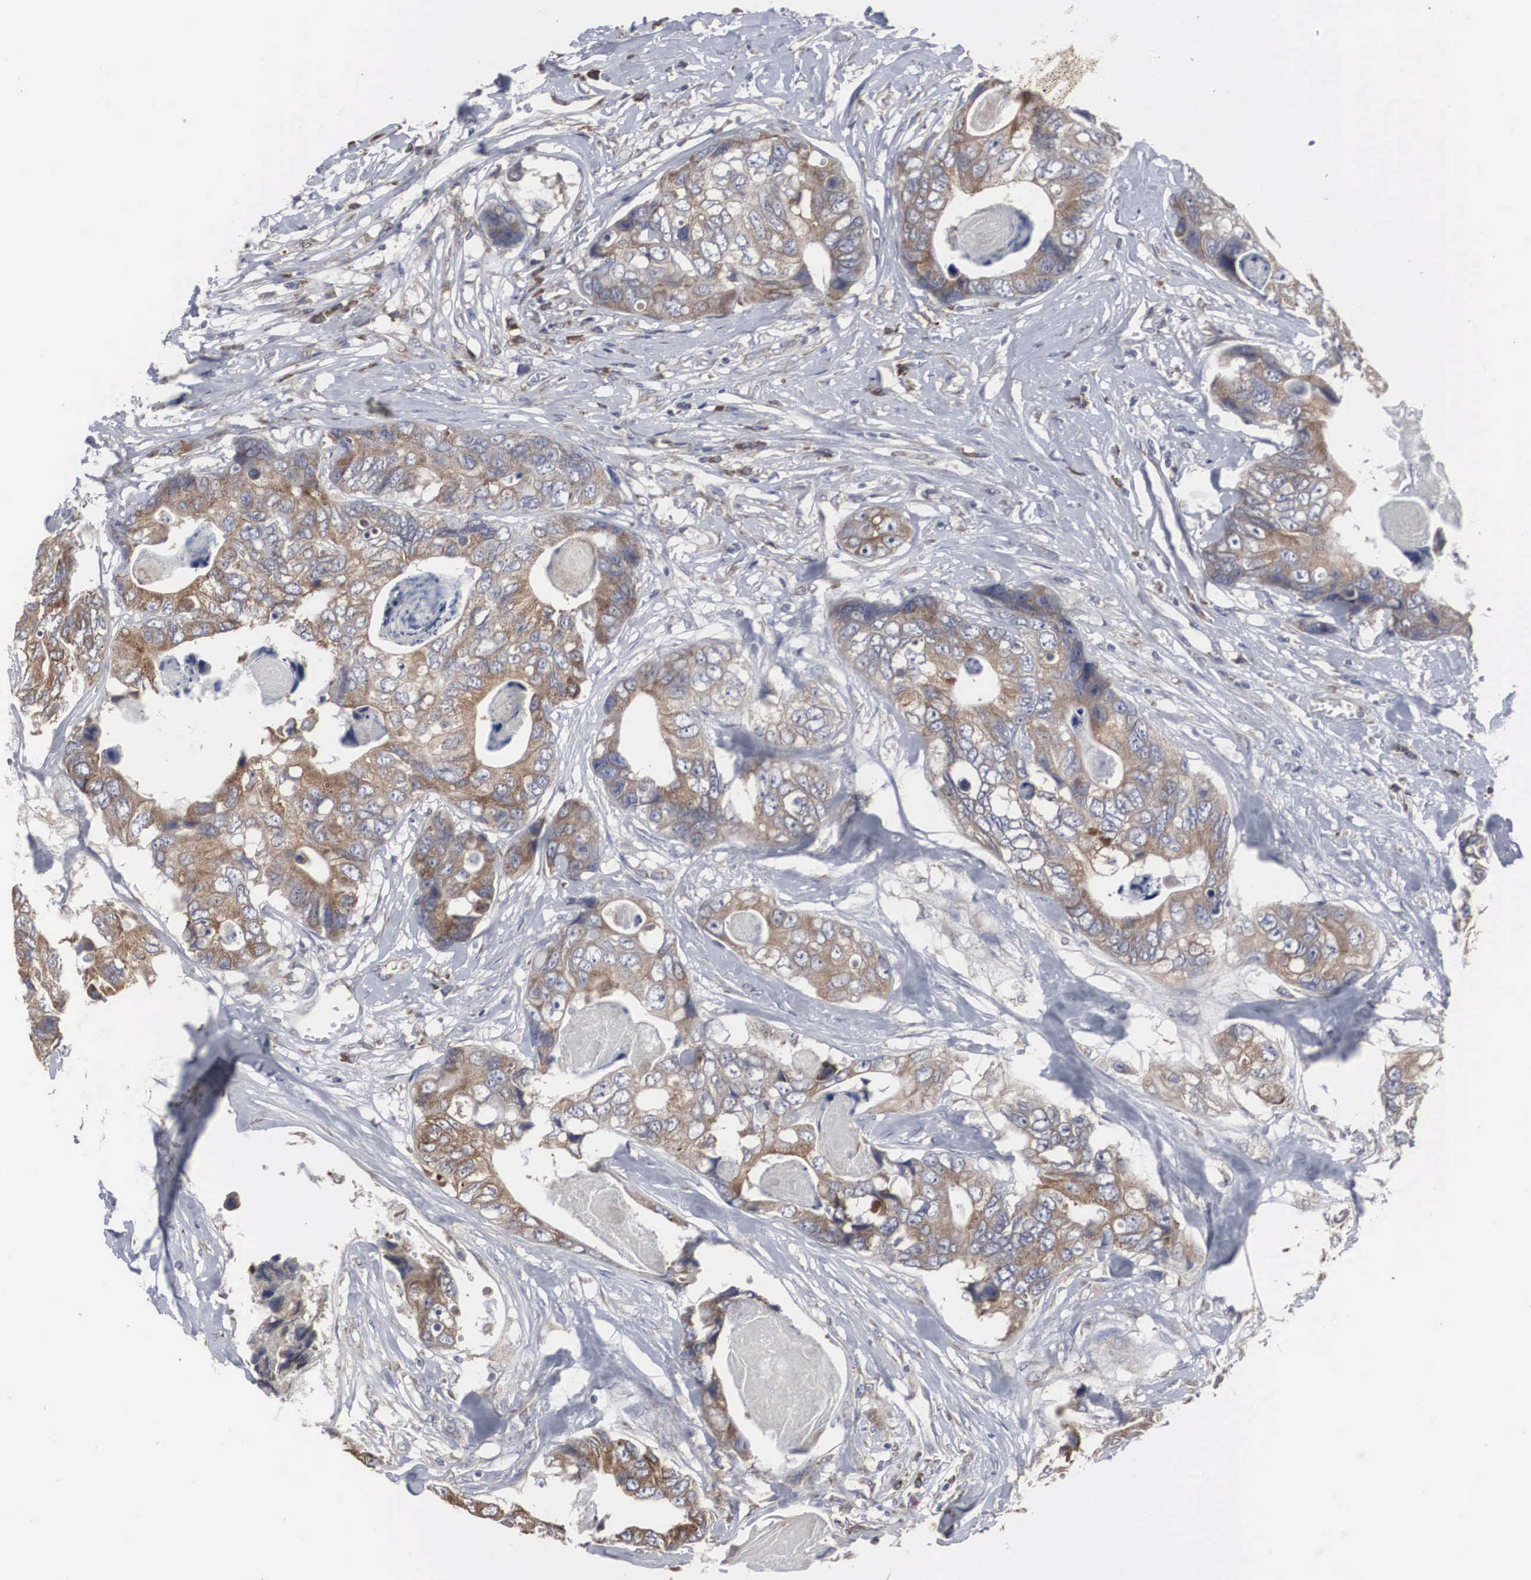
{"staining": {"intensity": "moderate", "quantity": ">75%", "location": "cytoplasmic/membranous"}, "tissue": "colorectal cancer", "cell_type": "Tumor cells", "image_type": "cancer", "snomed": [{"axis": "morphology", "description": "Adenocarcinoma, NOS"}, {"axis": "topography", "description": "Colon"}], "caption": "DAB (3,3'-diaminobenzidine) immunohistochemical staining of human adenocarcinoma (colorectal) reveals moderate cytoplasmic/membranous protein staining in about >75% of tumor cells.", "gene": "MIA2", "patient": {"sex": "female", "age": 86}}